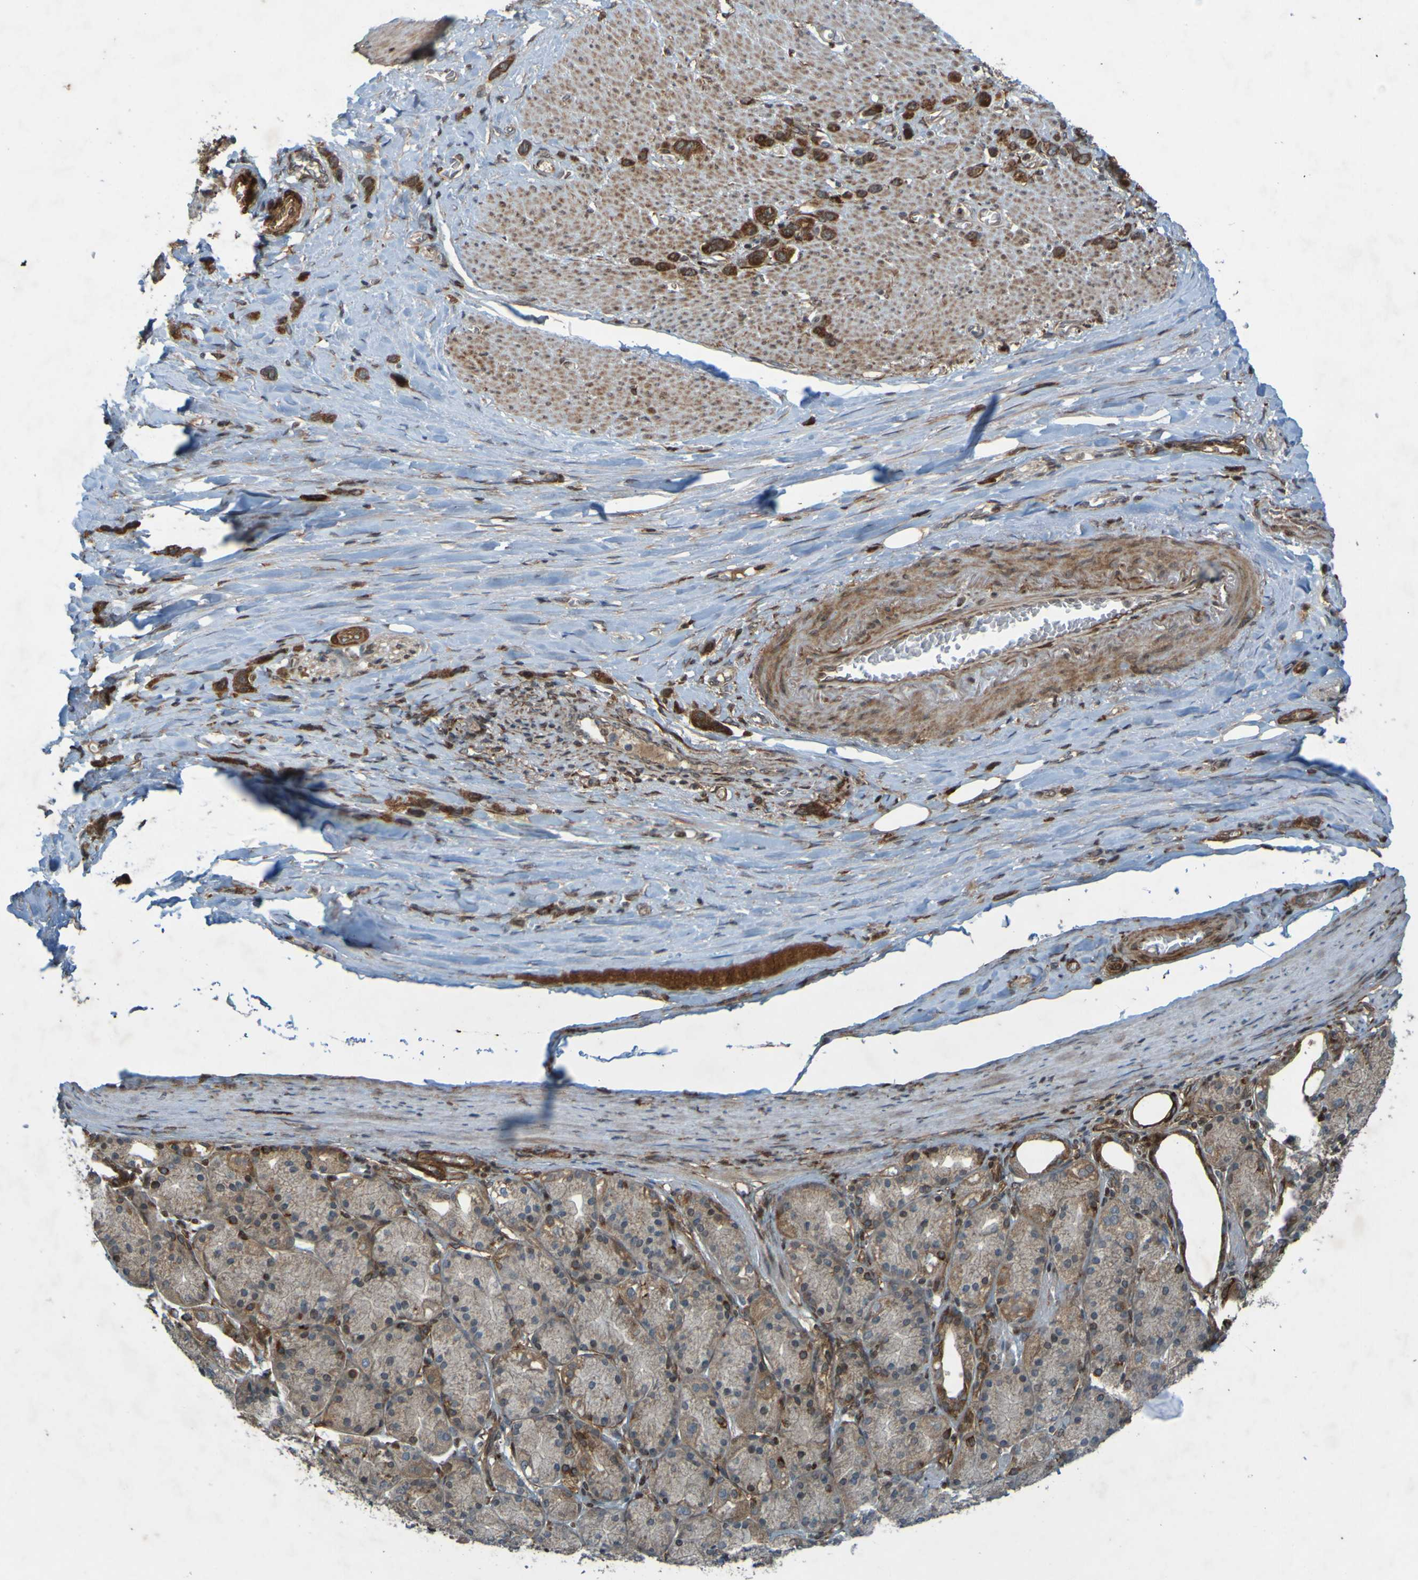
{"staining": {"intensity": "strong", "quantity": ">75%", "location": "cytoplasmic/membranous"}, "tissue": "stomach cancer", "cell_type": "Tumor cells", "image_type": "cancer", "snomed": [{"axis": "morphology", "description": "Normal tissue, NOS"}, {"axis": "morphology", "description": "Adenocarcinoma, NOS"}, {"axis": "morphology", "description": "Adenocarcinoma, High grade"}, {"axis": "topography", "description": "Stomach, upper"}, {"axis": "topography", "description": "Stomach"}], "caption": "An immunohistochemistry image of tumor tissue is shown. Protein staining in brown highlights strong cytoplasmic/membranous positivity in stomach adenocarcinoma (high-grade) within tumor cells. The staining is performed using DAB (3,3'-diaminobenzidine) brown chromogen to label protein expression. The nuclei are counter-stained blue using hematoxylin.", "gene": "GUCY1A1", "patient": {"sex": "female", "age": 65}}